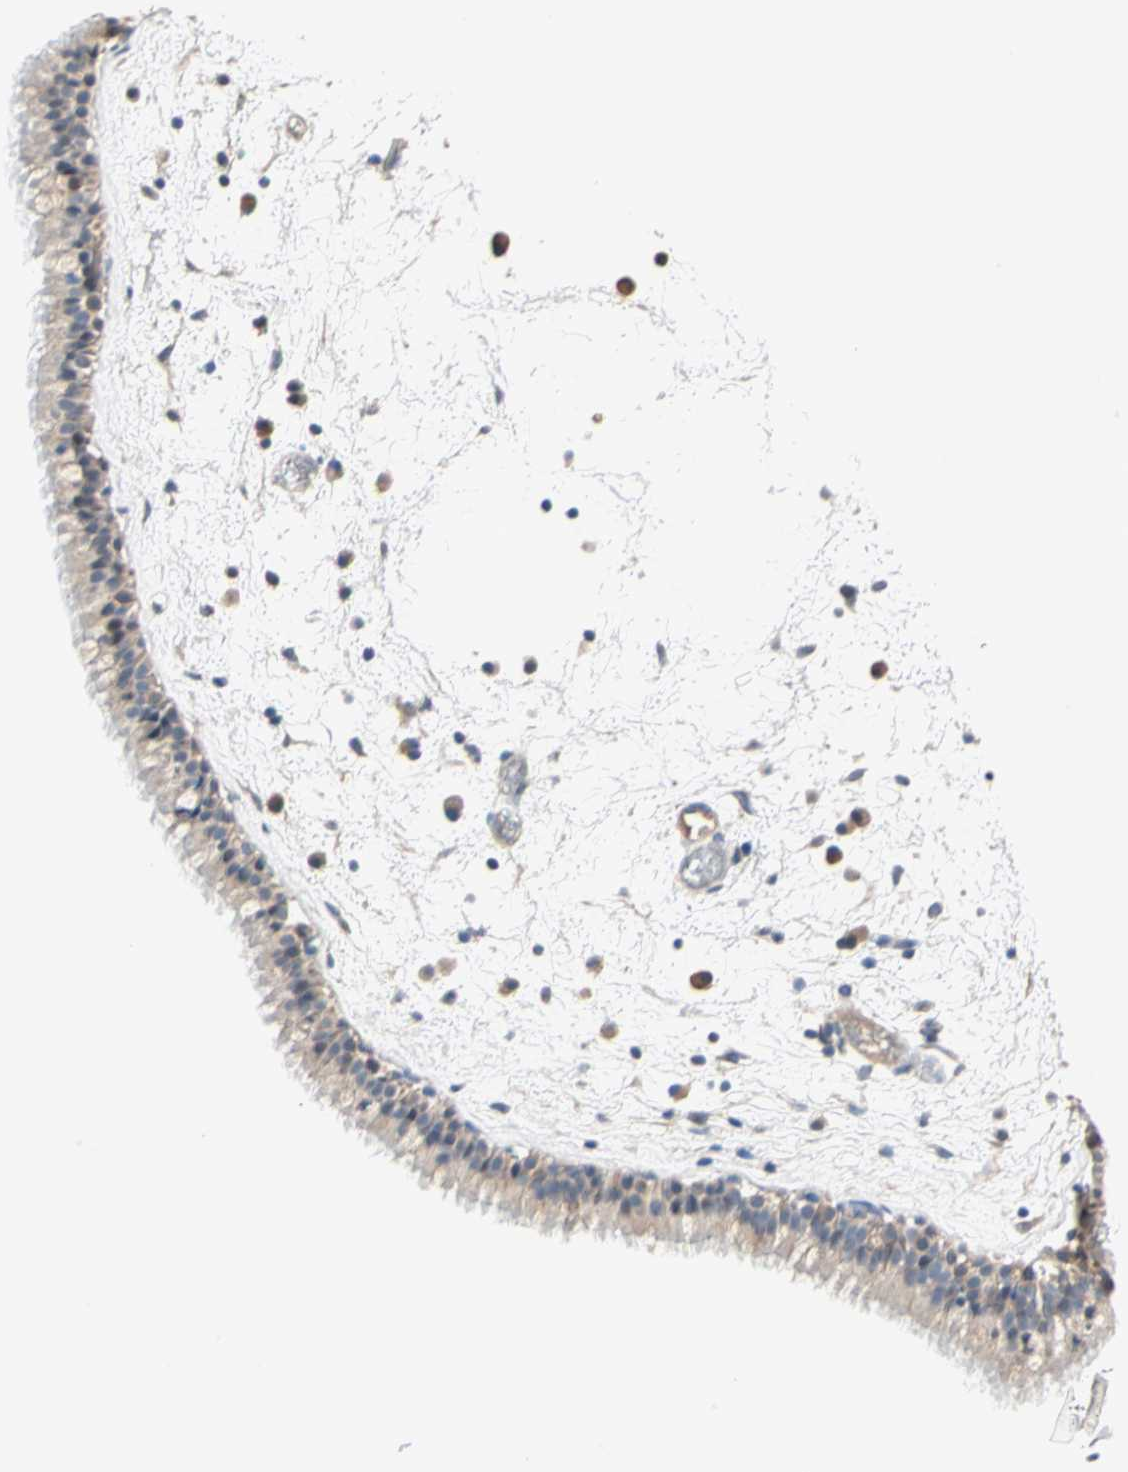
{"staining": {"intensity": "weak", "quantity": "25%-75%", "location": "cytoplasmic/membranous"}, "tissue": "nasopharynx", "cell_type": "Respiratory epithelial cells", "image_type": "normal", "snomed": [{"axis": "morphology", "description": "Normal tissue, NOS"}, {"axis": "morphology", "description": "Inflammation, NOS"}, {"axis": "topography", "description": "Nasopharynx"}], "caption": "The image reveals a brown stain indicating the presence of a protein in the cytoplasmic/membranous of respiratory epithelial cells in nasopharynx.", "gene": "GPR153", "patient": {"sex": "male", "age": 48}}